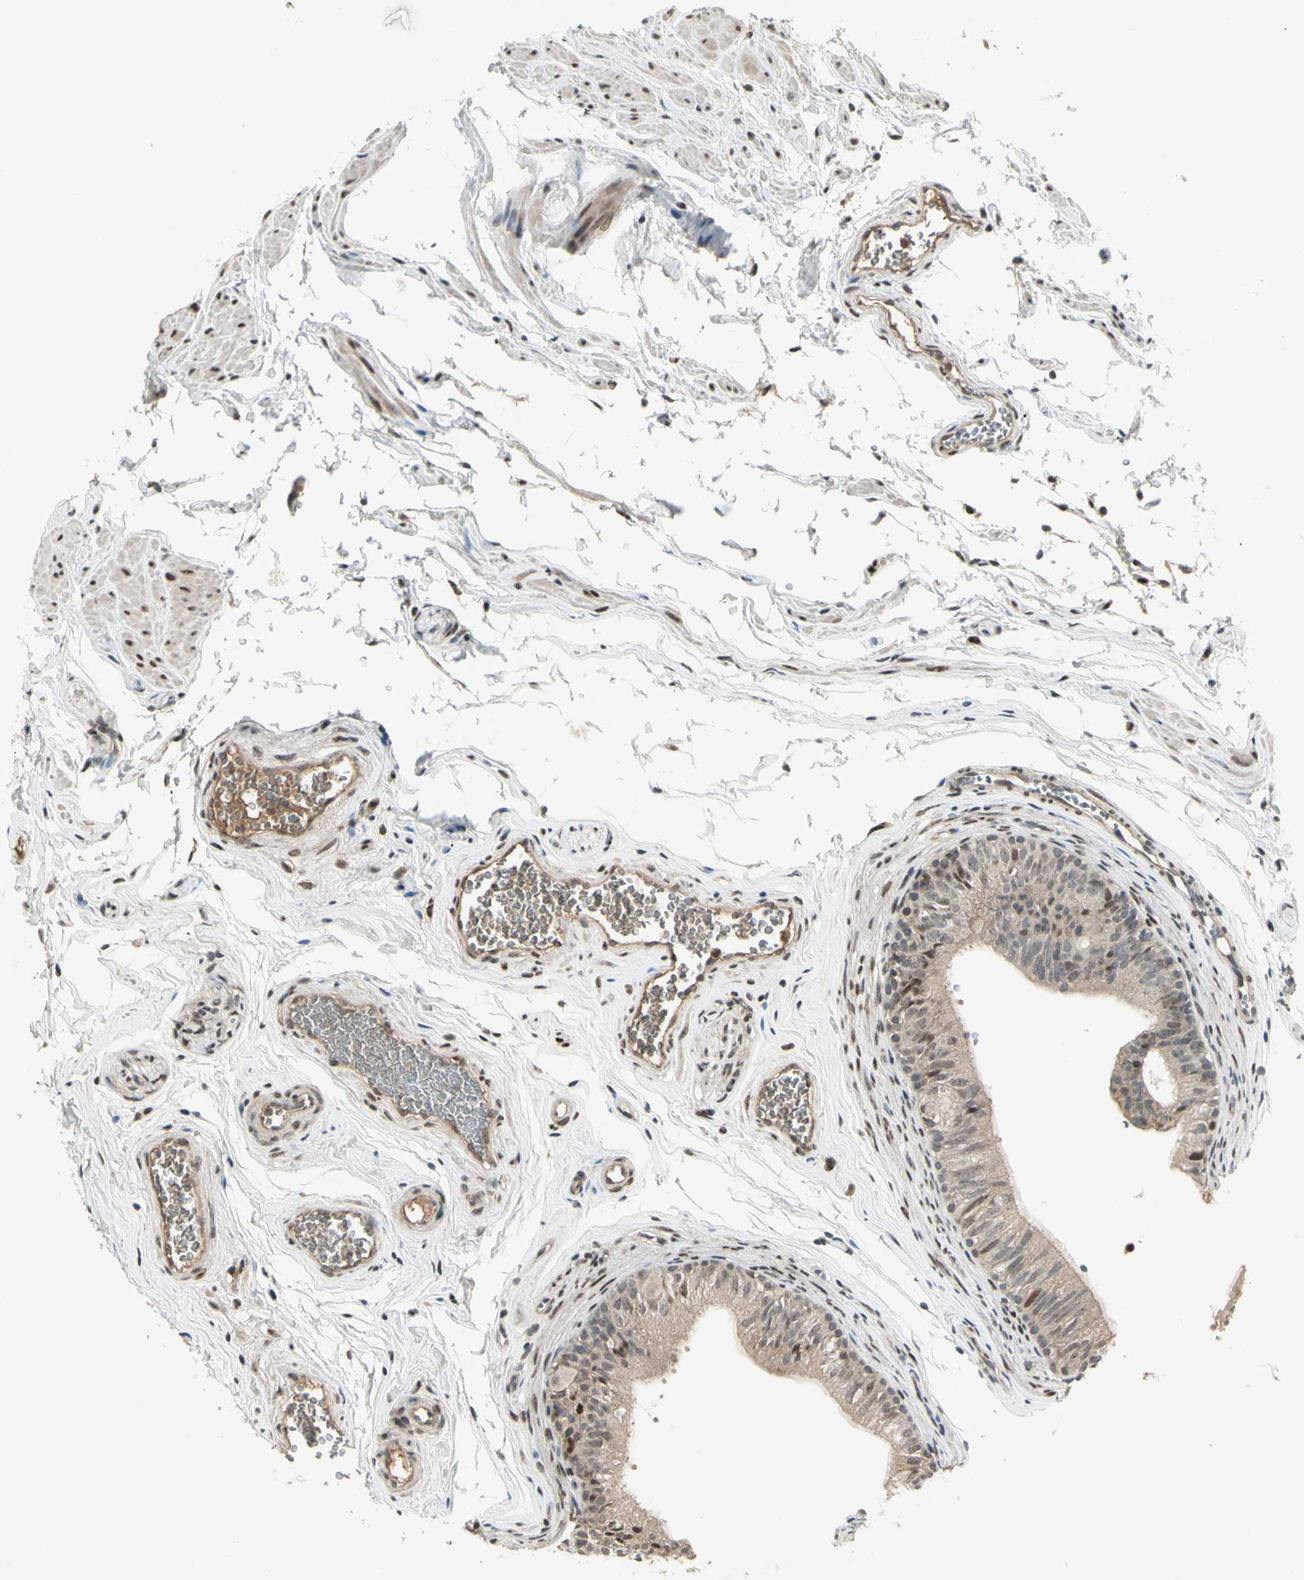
{"staining": {"intensity": "moderate", "quantity": "<25%", "location": "nuclear"}, "tissue": "epididymis", "cell_type": "Glandular cells", "image_type": "normal", "snomed": [{"axis": "morphology", "description": "Normal tissue, NOS"}, {"axis": "topography", "description": "Testis"}, {"axis": "topography", "description": "Epididymis"}], "caption": "Human epididymis stained with a brown dye displays moderate nuclear positive positivity in about <25% of glandular cells.", "gene": "GTF3A", "patient": {"sex": "male", "age": 36}}